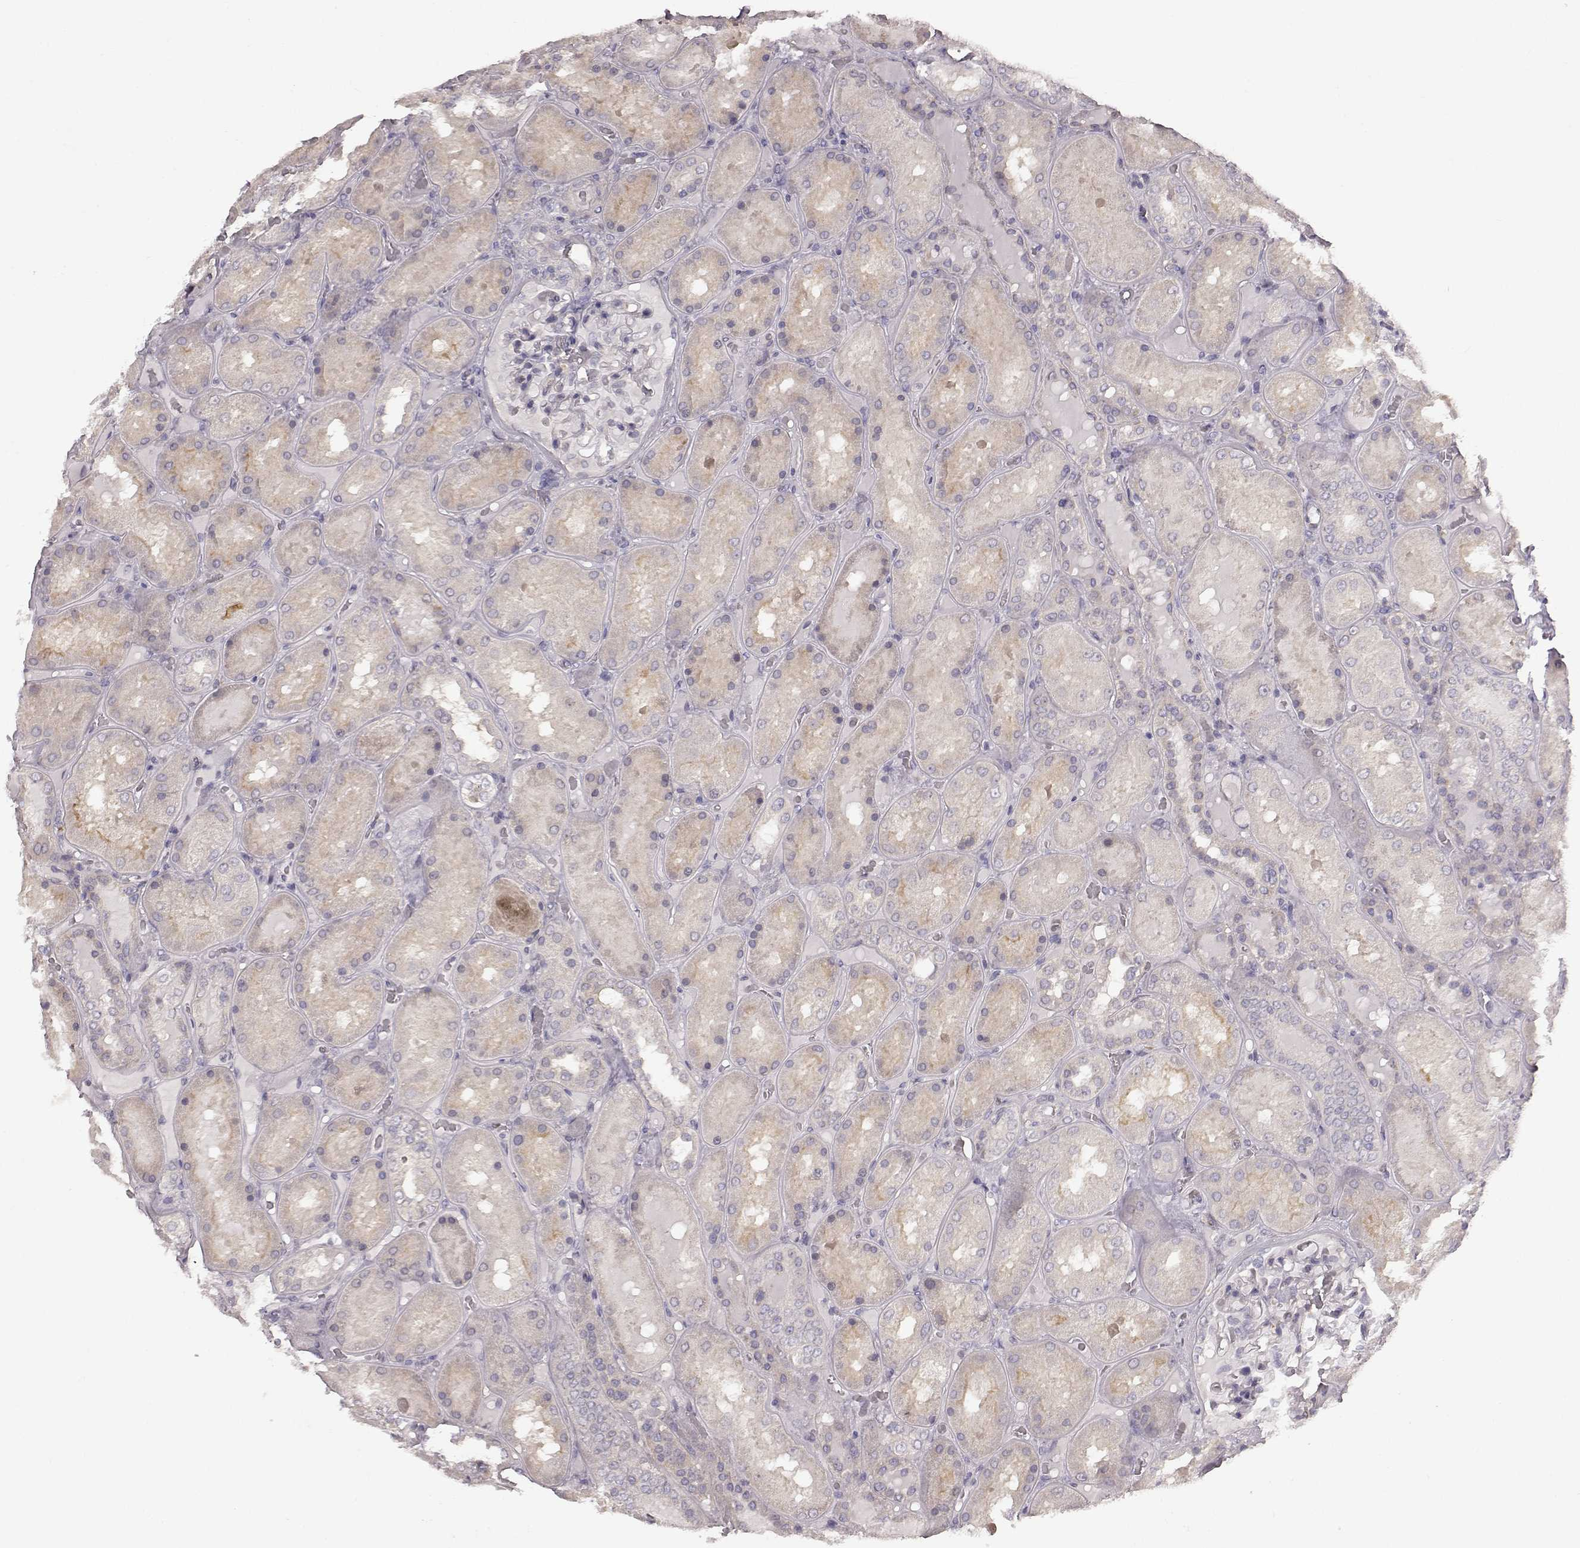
{"staining": {"intensity": "negative", "quantity": "none", "location": "none"}, "tissue": "kidney", "cell_type": "Cells in glomeruli", "image_type": "normal", "snomed": [{"axis": "morphology", "description": "Normal tissue, NOS"}, {"axis": "topography", "description": "Kidney"}], "caption": "A micrograph of human kidney is negative for staining in cells in glomeruli. (DAB immunohistochemistry with hematoxylin counter stain).", "gene": "SPAG17", "patient": {"sex": "male", "age": 73}}